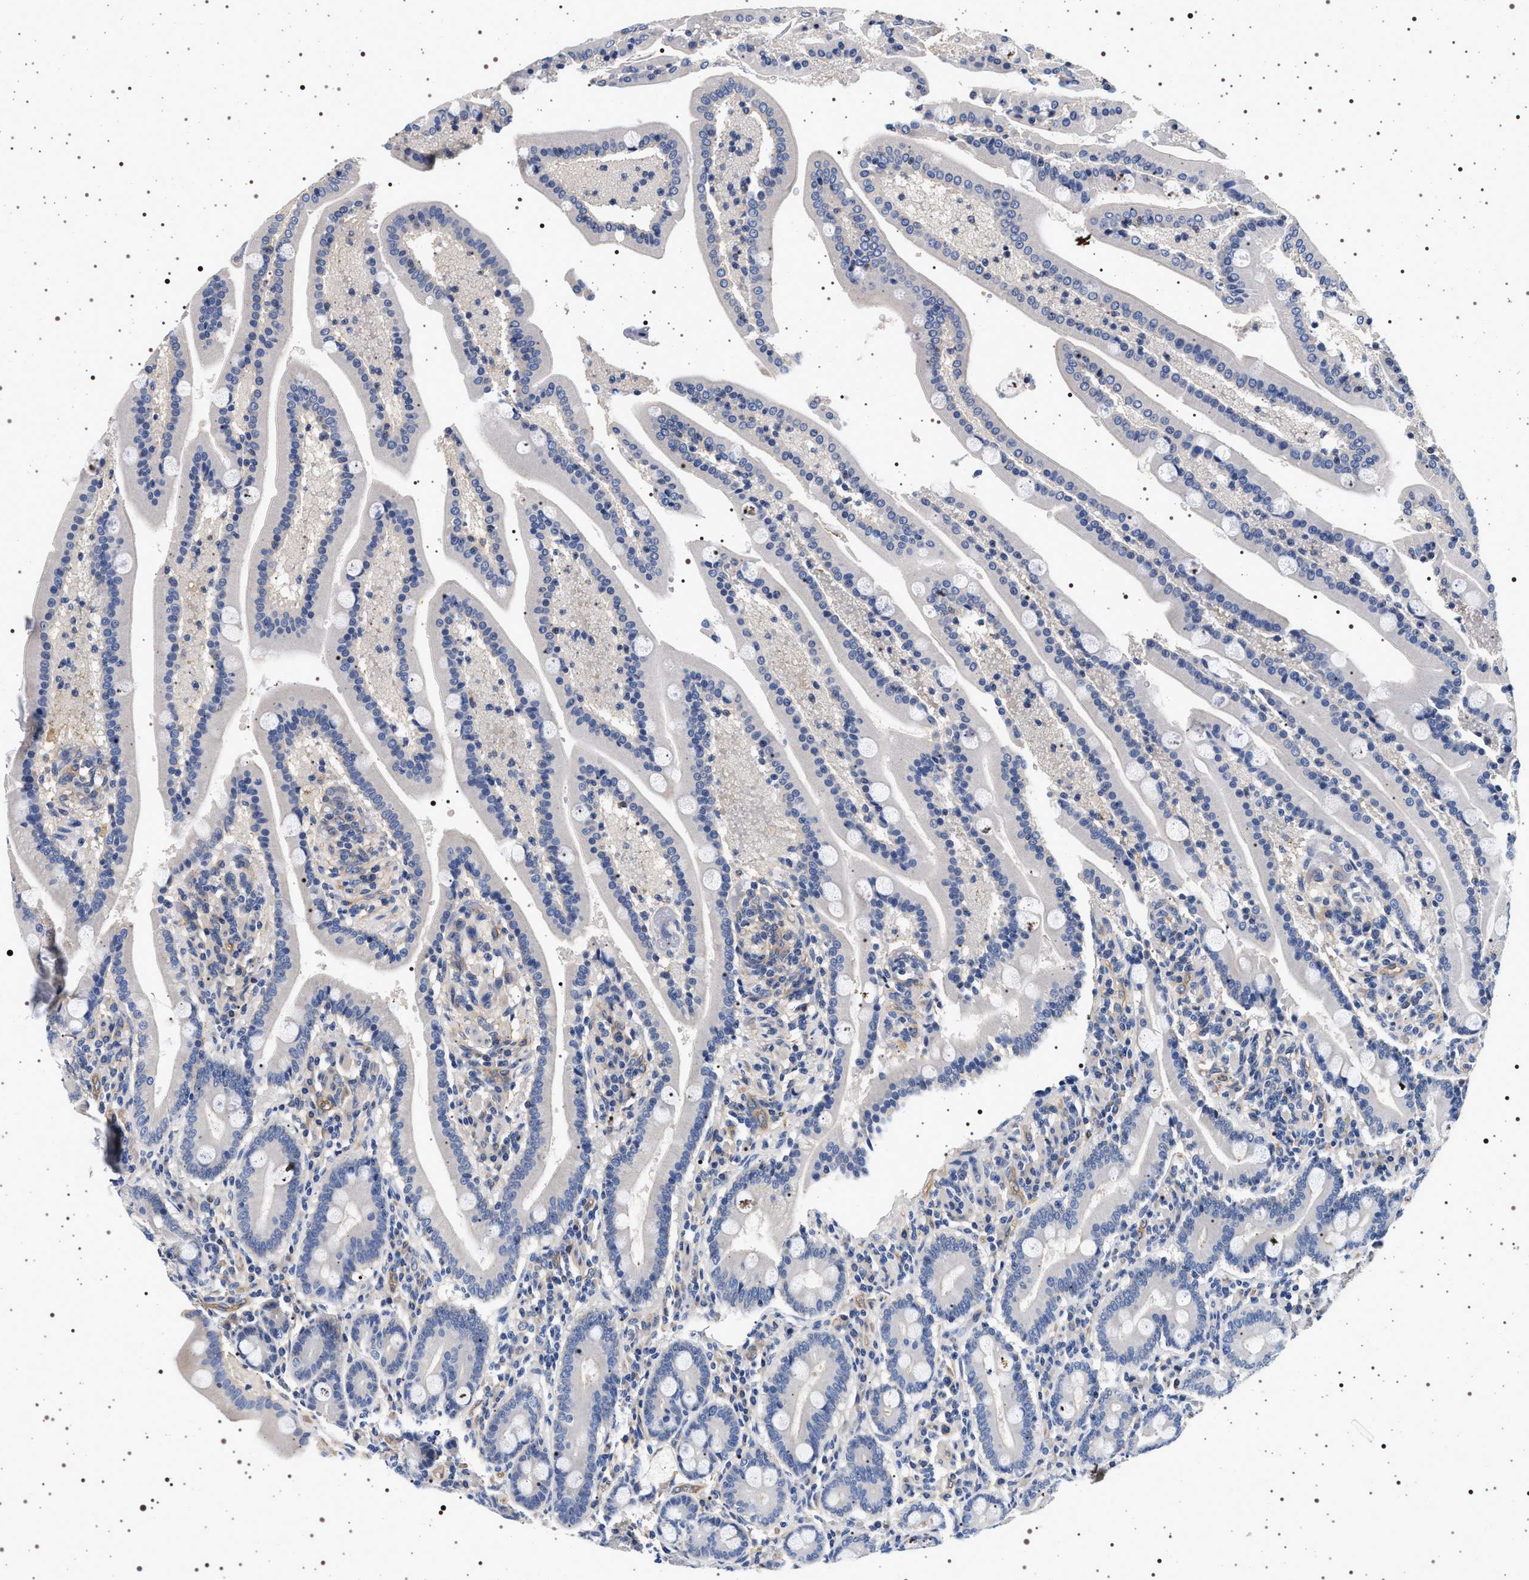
{"staining": {"intensity": "negative", "quantity": "none", "location": "none"}, "tissue": "duodenum", "cell_type": "Glandular cells", "image_type": "normal", "snomed": [{"axis": "morphology", "description": "Normal tissue, NOS"}, {"axis": "topography", "description": "Duodenum"}], "caption": "Human duodenum stained for a protein using immunohistochemistry reveals no positivity in glandular cells.", "gene": "HSD17B1", "patient": {"sex": "male", "age": 54}}